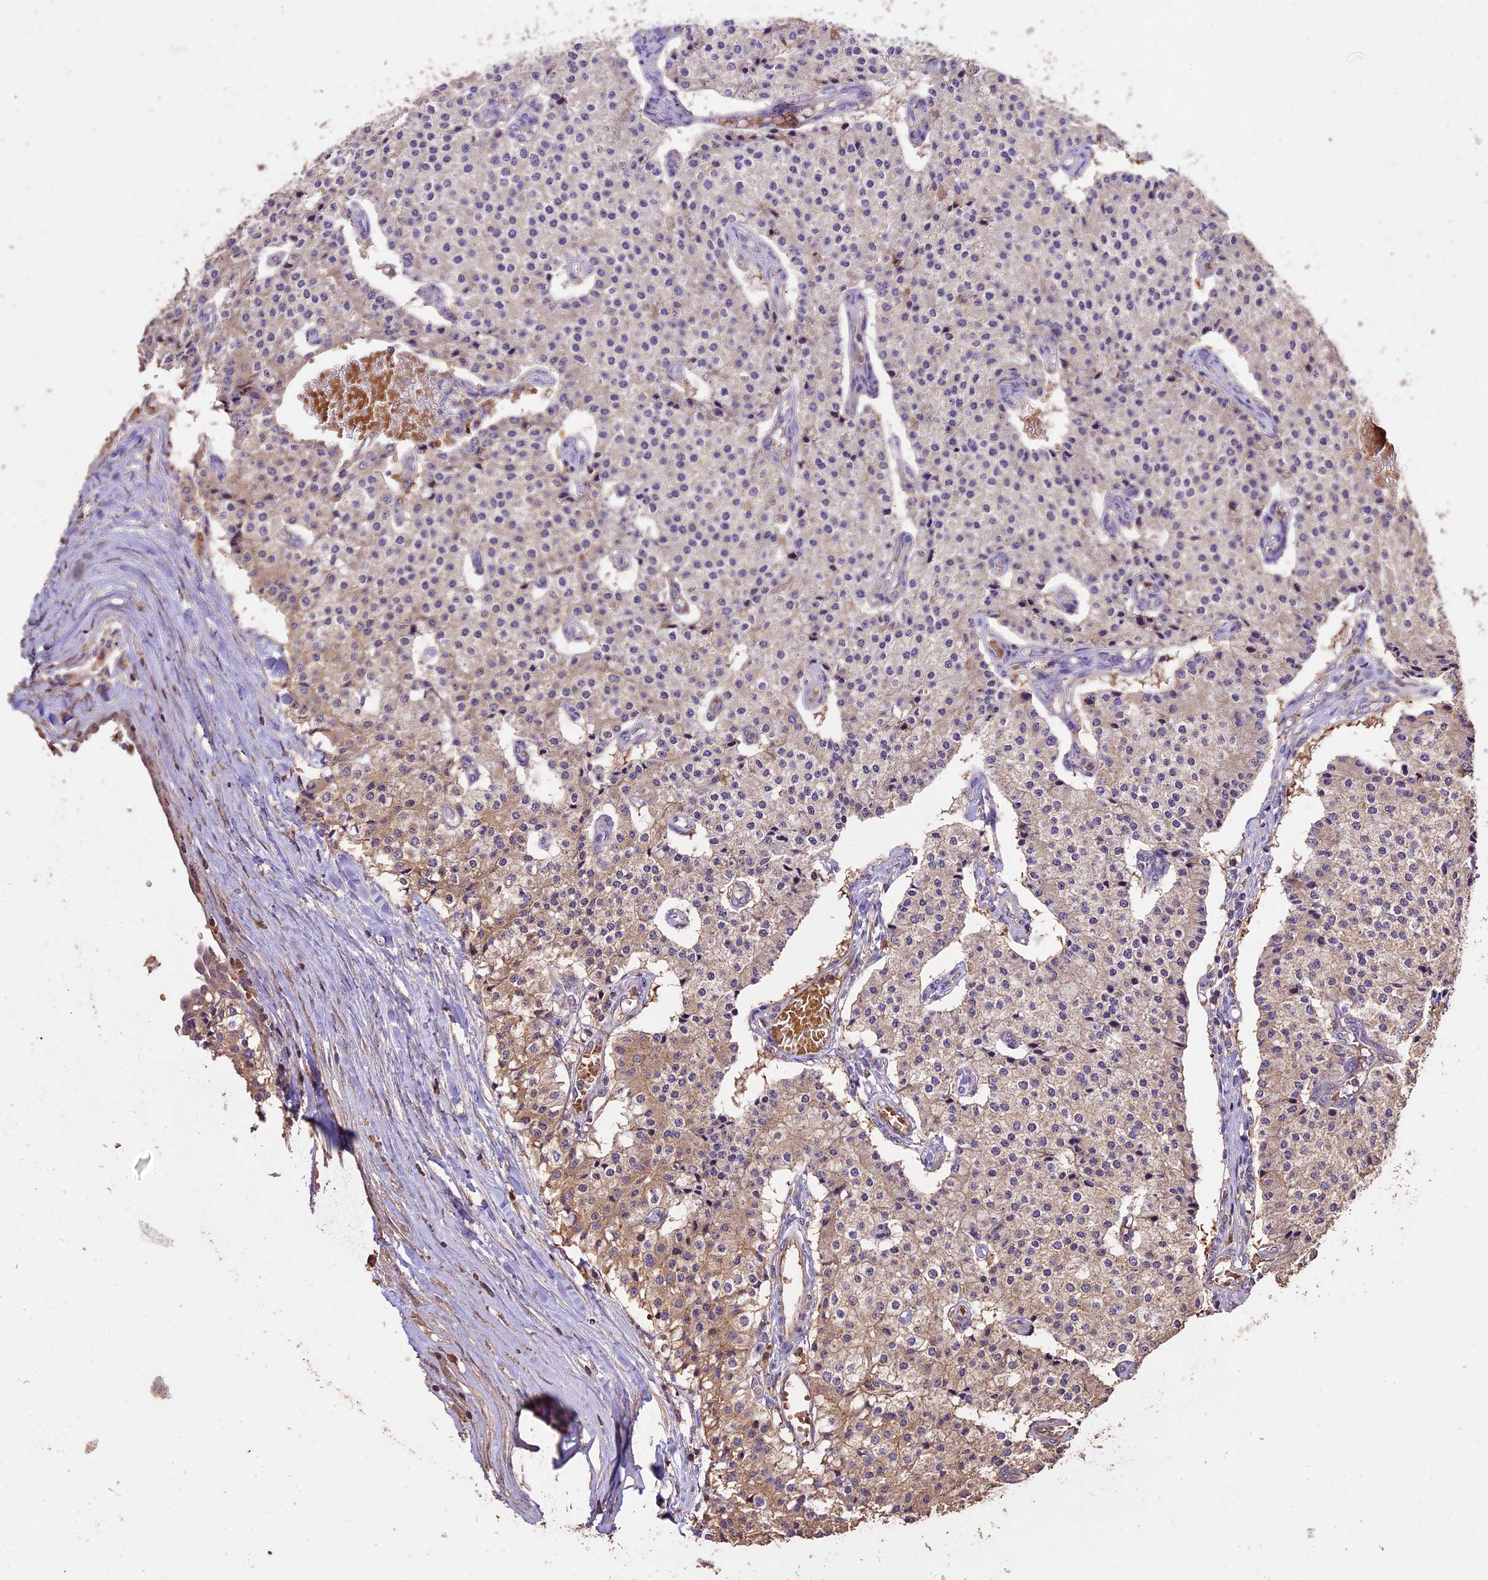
{"staining": {"intensity": "weak", "quantity": "<25%", "location": "cytoplasmic/membranous"}, "tissue": "carcinoid", "cell_type": "Tumor cells", "image_type": "cancer", "snomed": [{"axis": "morphology", "description": "Carcinoid, malignant, NOS"}, {"axis": "topography", "description": "Colon"}], "caption": "DAB immunohistochemical staining of carcinoid displays no significant positivity in tumor cells.", "gene": "CRLF1", "patient": {"sex": "female", "age": 52}}